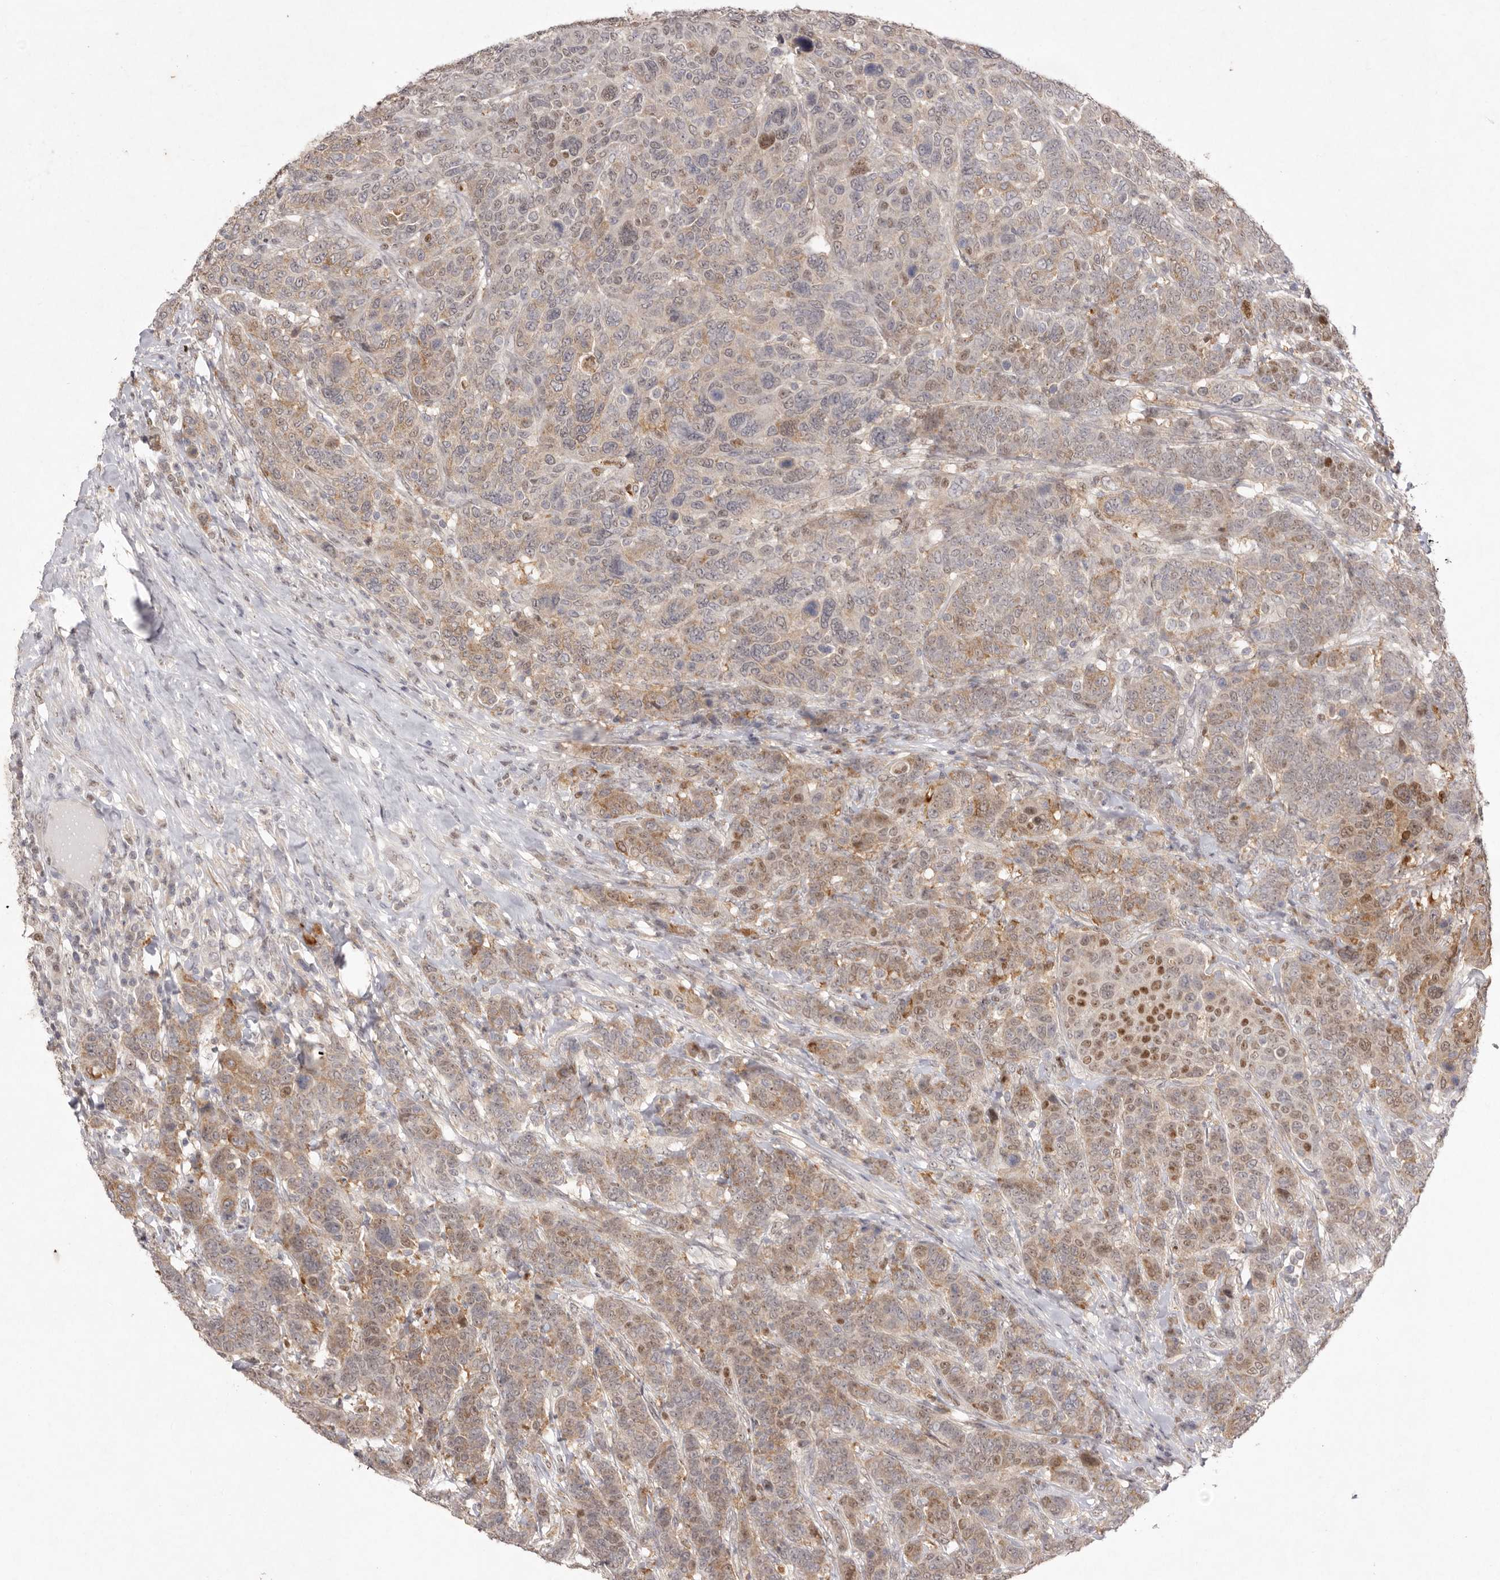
{"staining": {"intensity": "moderate", "quantity": "25%-75%", "location": "cytoplasmic/membranous,nuclear"}, "tissue": "breast cancer", "cell_type": "Tumor cells", "image_type": "cancer", "snomed": [{"axis": "morphology", "description": "Duct carcinoma"}, {"axis": "topography", "description": "Breast"}], "caption": "Protein staining of infiltrating ductal carcinoma (breast) tissue reveals moderate cytoplasmic/membranous and nuclear expression in approximately 25%-75% of tumor cells.", "gene": "TADA1", "patient": {"sex": "female", "age": 37}}